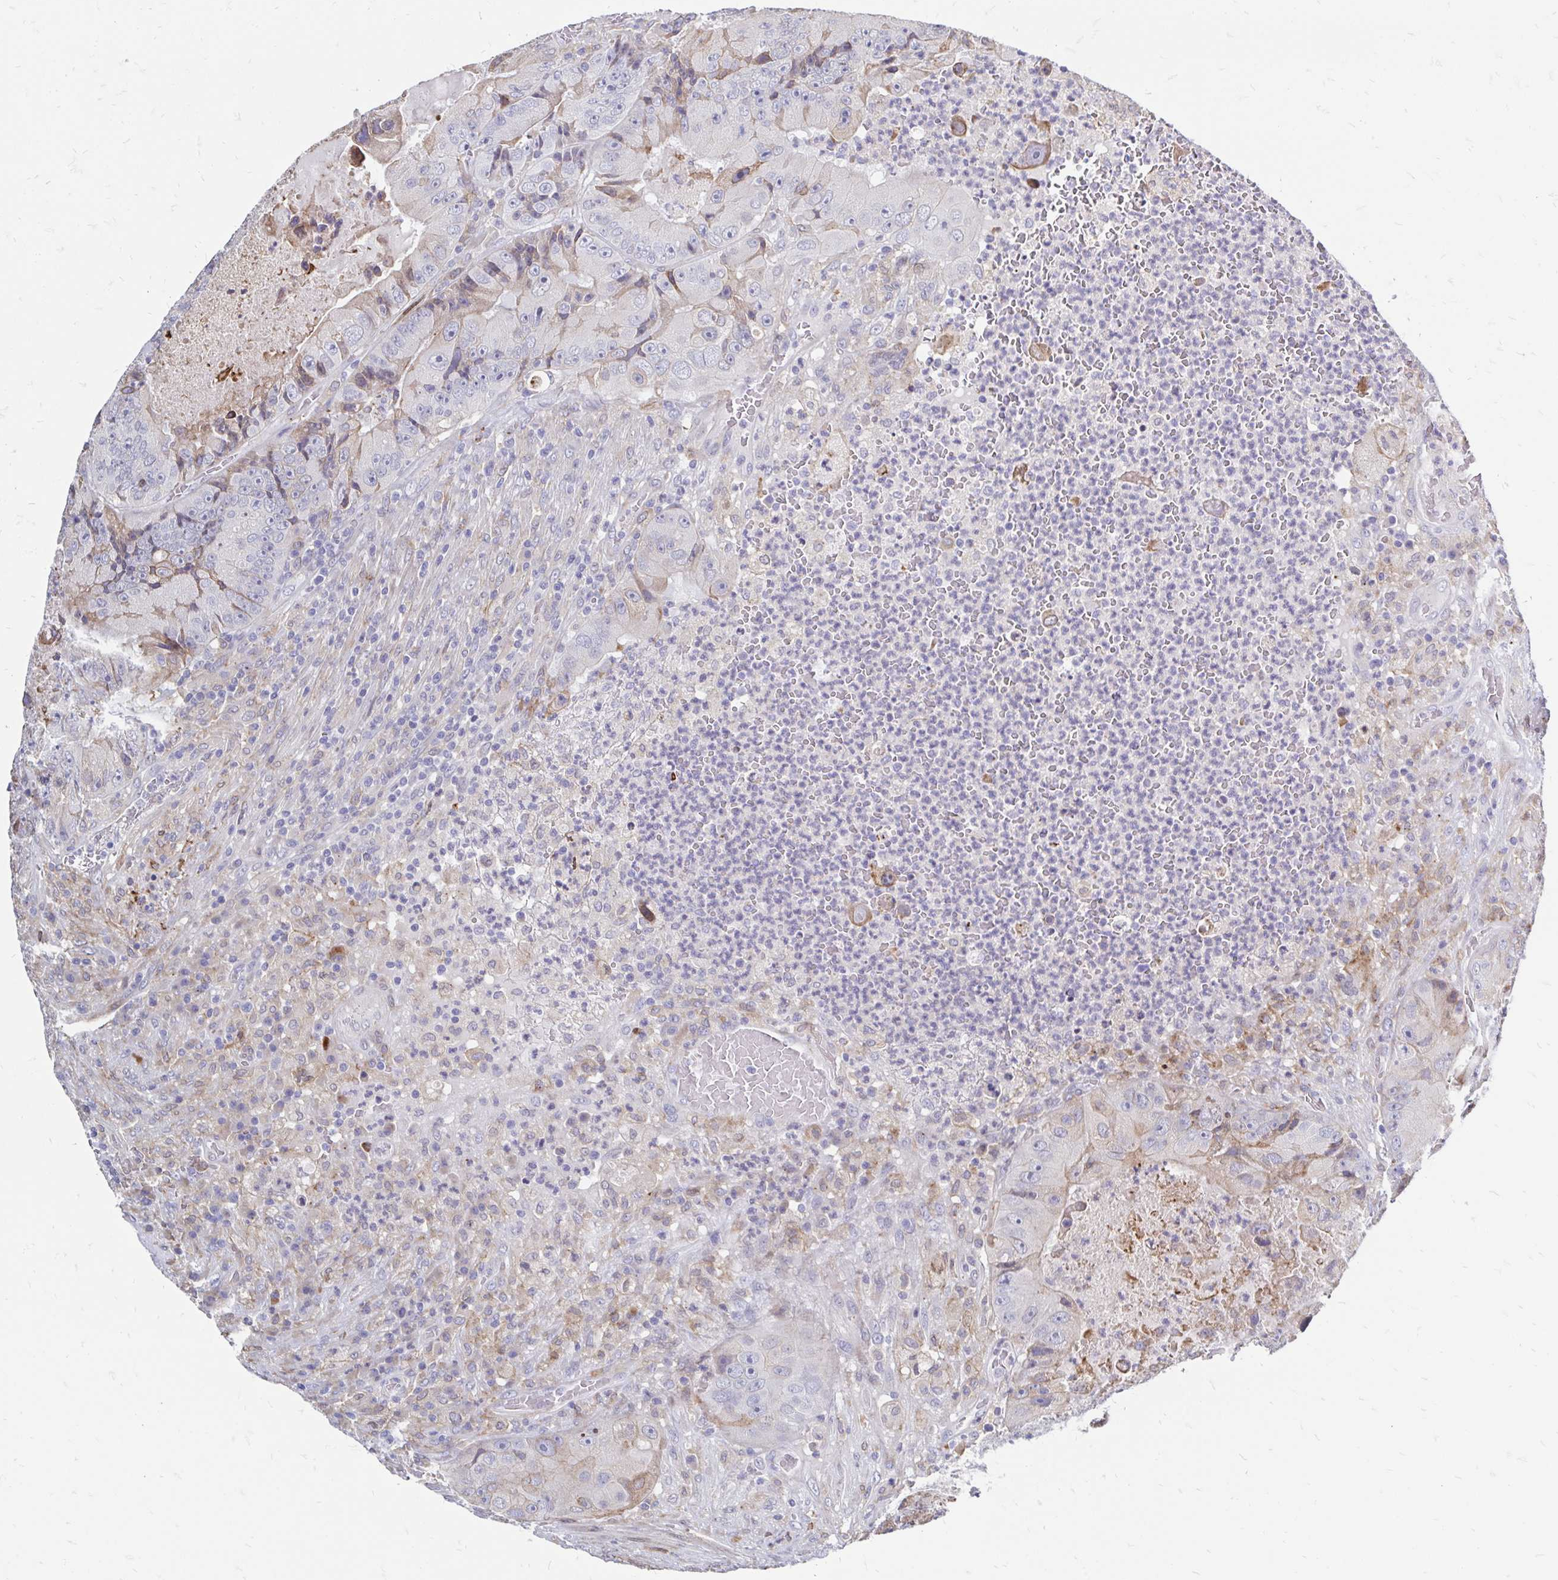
{"staining": {"intensity": "weak", "quantity": "<25%", "location": "cytoplasmic/membranous"}, "tissue": "colorectal cancer", "cell_type": "Tumor cells", "image_type": "cancer", "snomed": [{"axis": "morphology", "description": "Adenocarcinoma, NOS"}, {"axis": "topography", "description": "Colon"}], "caption": "Immunohistochemistry image of neoplastic tissue: adenocarcinoma (colorectal) stained with DAB exhibits no significant protein expression in tumor cells.", "gene": "CDKL1", "patient": {"sex": "female", "age": 86}}